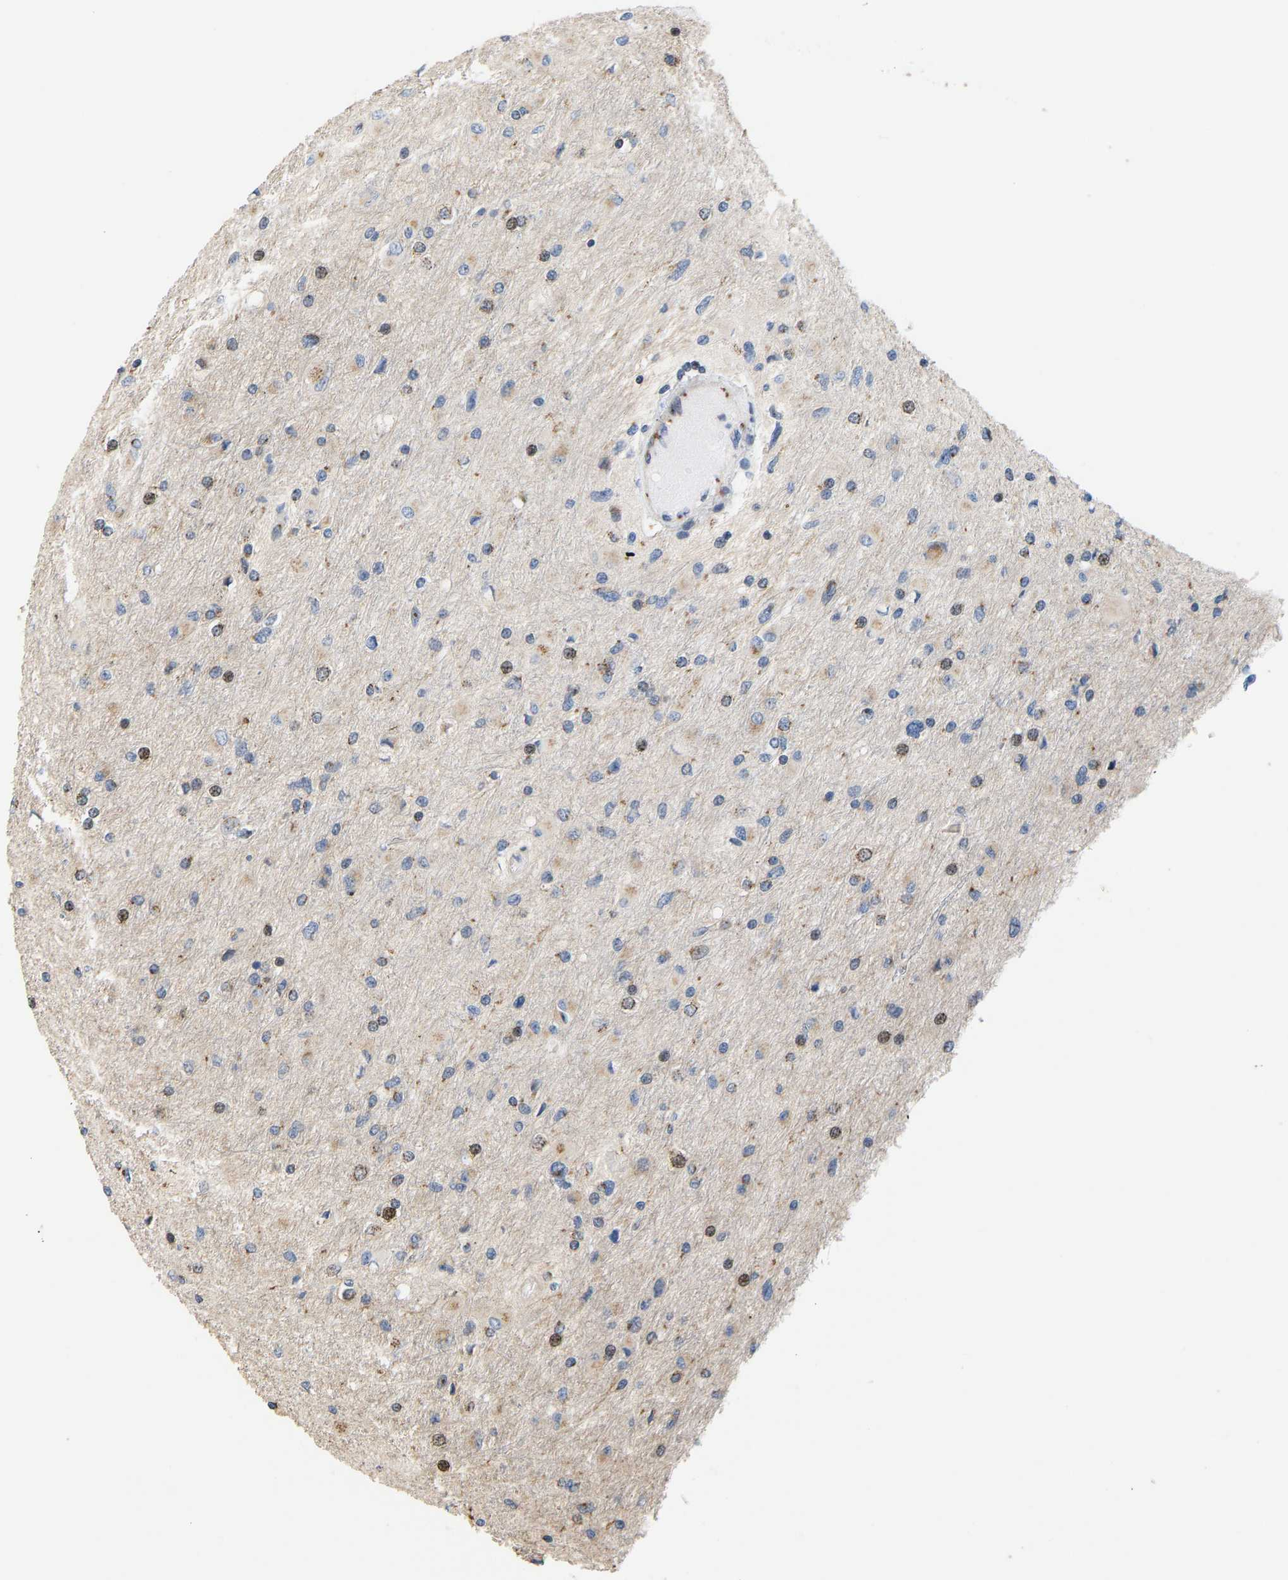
{"staining": {"intensity": "weak", "quantity": "<25%", "location": "nuclear"}, "tissue": "glioma", "cell_type": "Tumor cells", "image_type": "cancer", "snomed": [{"axis": "morphology", "description": "Glioma, malignant, High grade"}, {"axis": "topography", "description": "Cerebral cortex"}], "caption": "A high-resolution image shows immunohistochemistry staining of glioma, which exhibits no significant staining in tumor cells.", "gene": "YIPF4", "patient": {"sex": "female", "age": 36}}